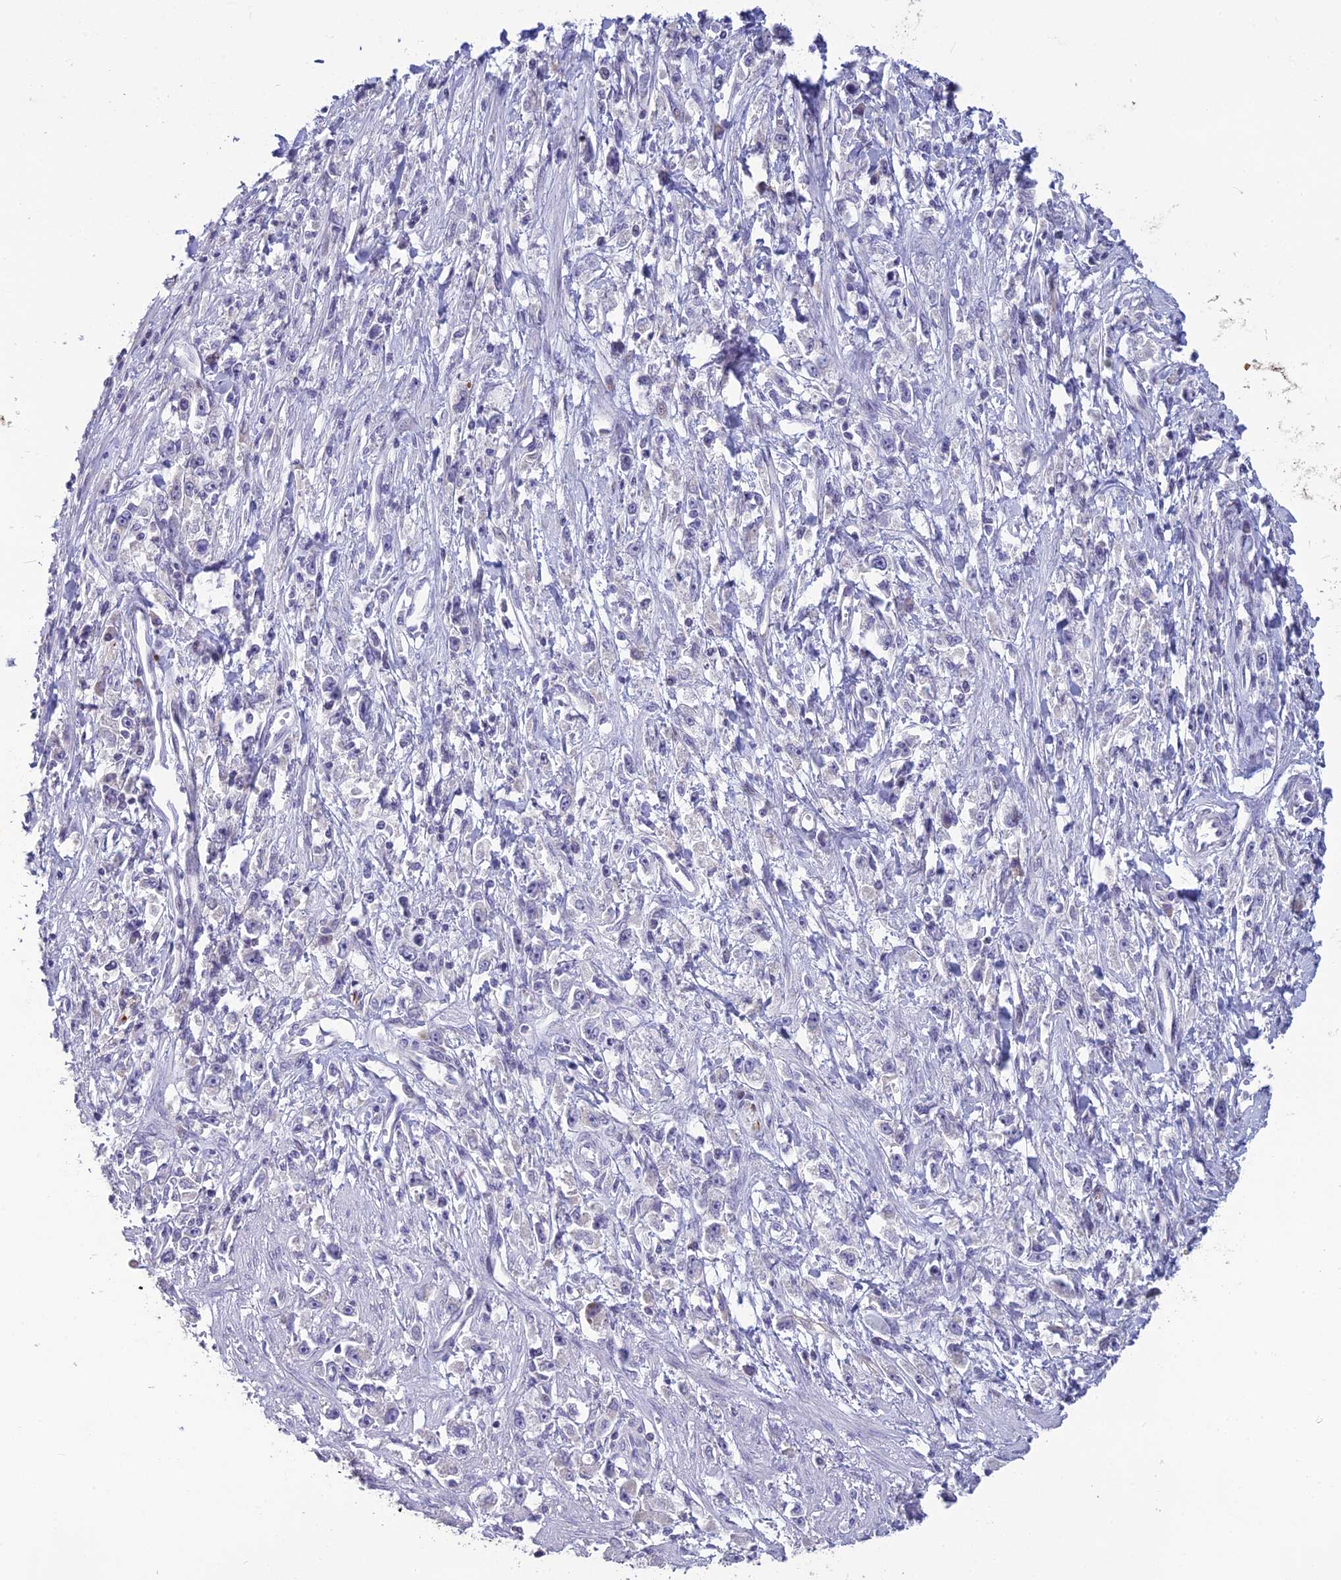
{"staining": {"intensity": "negative", "quantity": "none", "location": "none"}, "tissue": "stomach cancer", "cell_type": "Tumor cells", "image_type": "cancer", "snomed": [{"axis": "morphology", "description": "Adenocarcinoma, NOS"}, {"axis": "topography", "description": "Stomach"}], "caption": "Photomicrograph shows no significant protein positivity in tumor cells of adenocarcinoma (stomach).", "gene": "TMEM134", "patient": {"sex": "female", "age": 59}}